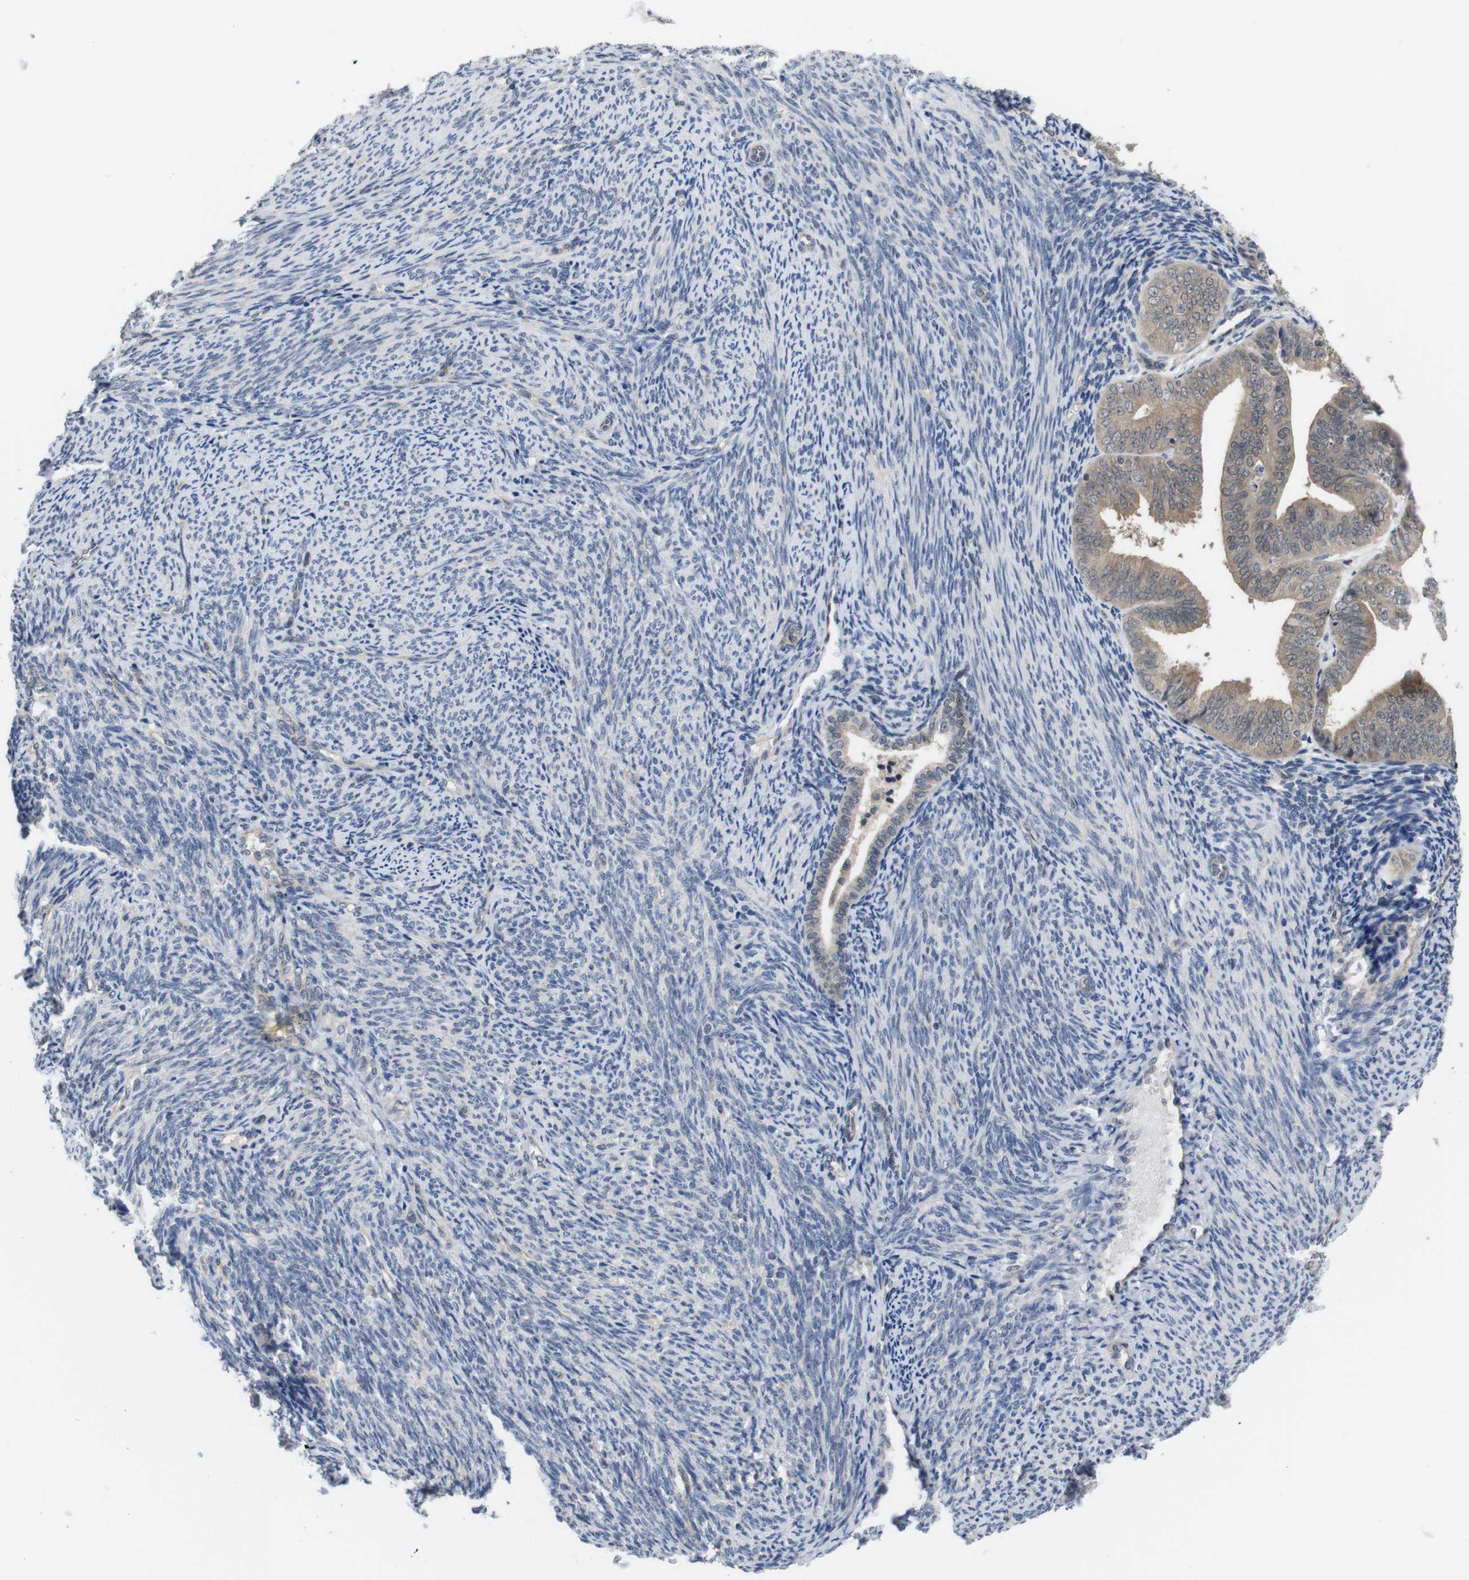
{"staining": {"intensity": "weak", "quantity": ">75%", "location": "cytoplasmic/membranous"}, "tissue": "endometrial cancer", "cell_type": "Tumor cells", "image_type": "cancer", "snomed": [{"axis": "morphology", "description": "Adenocarcinoma, NOS"}, {"axis": "topography", "description": "Endometrium"}], "caption": "IHC staining of adenocarcinoma (endometrial), which displays low levels of weak cytoplasmic/membranous positivity in approximately >75% of tumor cells indicating weak cytoplasmic/membranous protein staining. The staining was performed using DAB (3,3'-diaminobenzidine) (brown) for protein detection and nuclei were counterstained in hematoxylin (blue).", "gene": "FADD", "patient": {"sex": "female", "age": 63}}